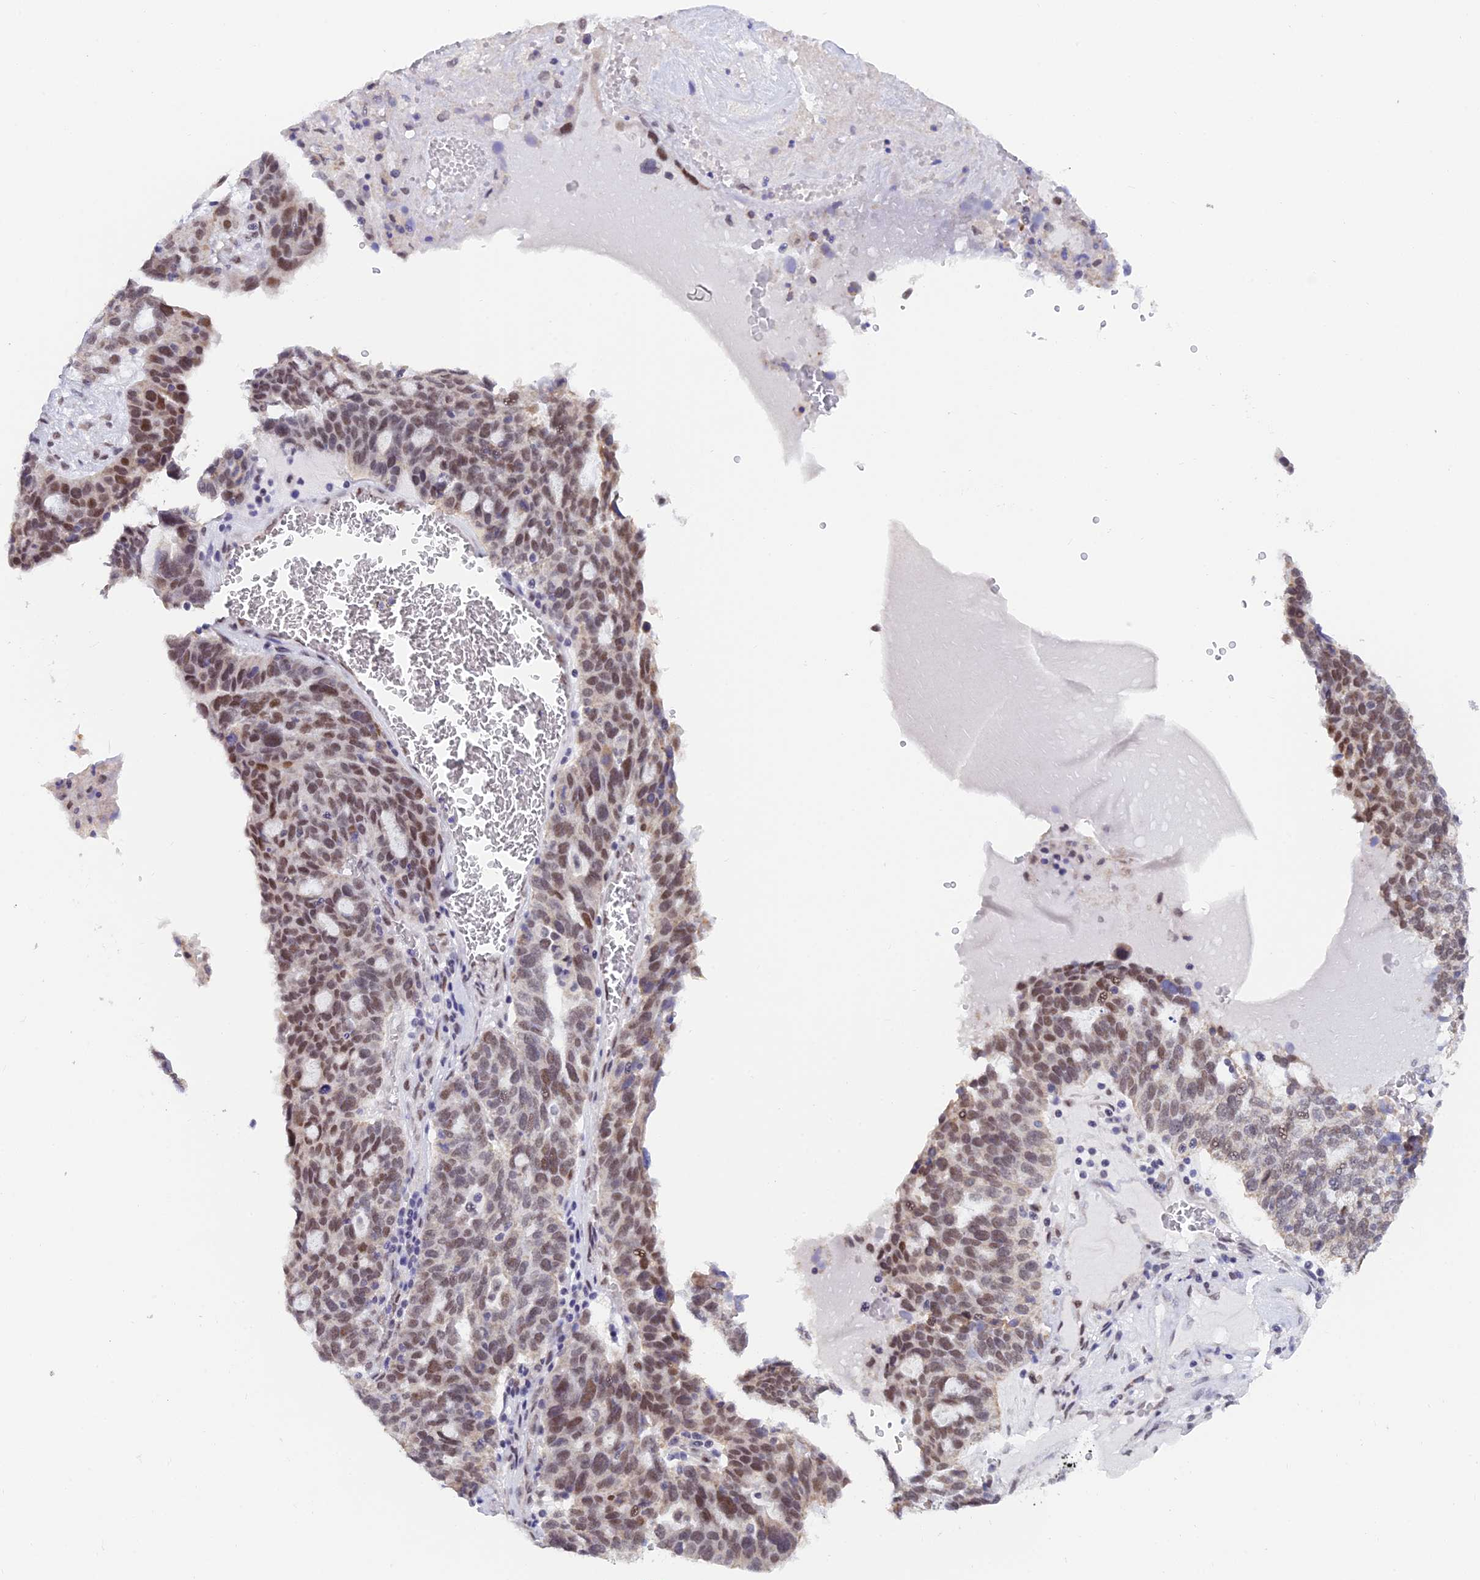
{"staining": {"intensity": "moderate", "quantity": ">75%", "location": "nuclear"}, "tissue": "ovarian cancer", "cell_type": "Tumor cells", "image_type": "cancer", "snomed": [{"axis": "morphology", "description": "Cystadenocarcinoma, serous, NOS"}, {"axis": "topography", "description": "Ovary"}], "caption": "This is an image of immunohistochemistry staining of serous cystadenocarcinoma (ovarian), which shows moderate expression in the nuclear of tumor cells.", "gene": "C2orf49", "patient": {"sex": "female", "age": 59}}